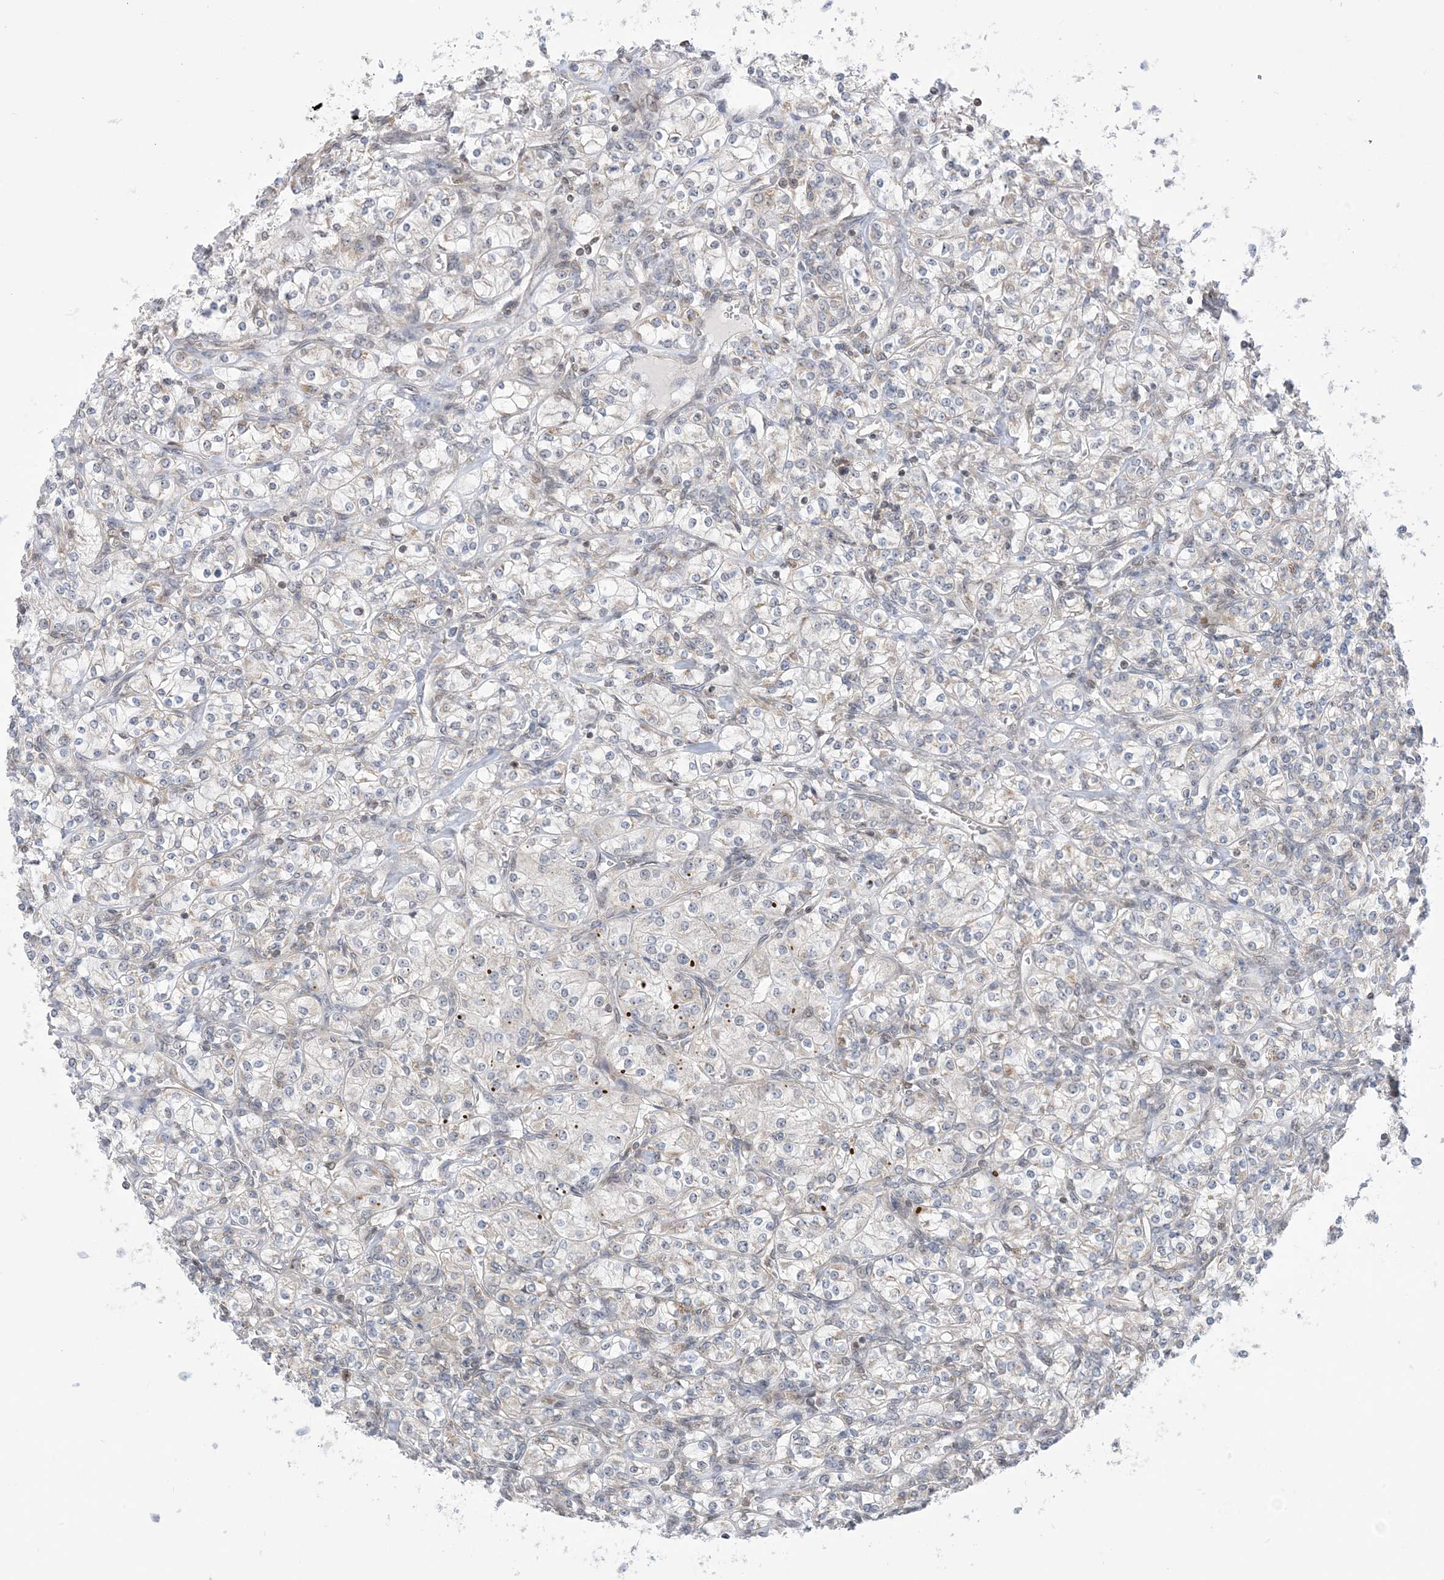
{"staining": {"intensity": "negative", "quantity": "none", "location": "none"}, "tissue": "renal cancer", "cell_type": "Tumor cells", "image_type": "cancer", "snomed": [{"axis": "morphology", "description": "Adenocarcinoma, NOS"}, {"axis": "topography", "description": "Kidney"}], "caption": "High magnification brightfield microscopy of renal cancer (adenocarcinoma) stained with DAB (3,3'-diaminobenzidine) (brown) and counterstained with hematoxylin (blue): tumor cells show no significant expression.", "gene": "CASP4", "patient": {"sex": "male", "age": 77}}